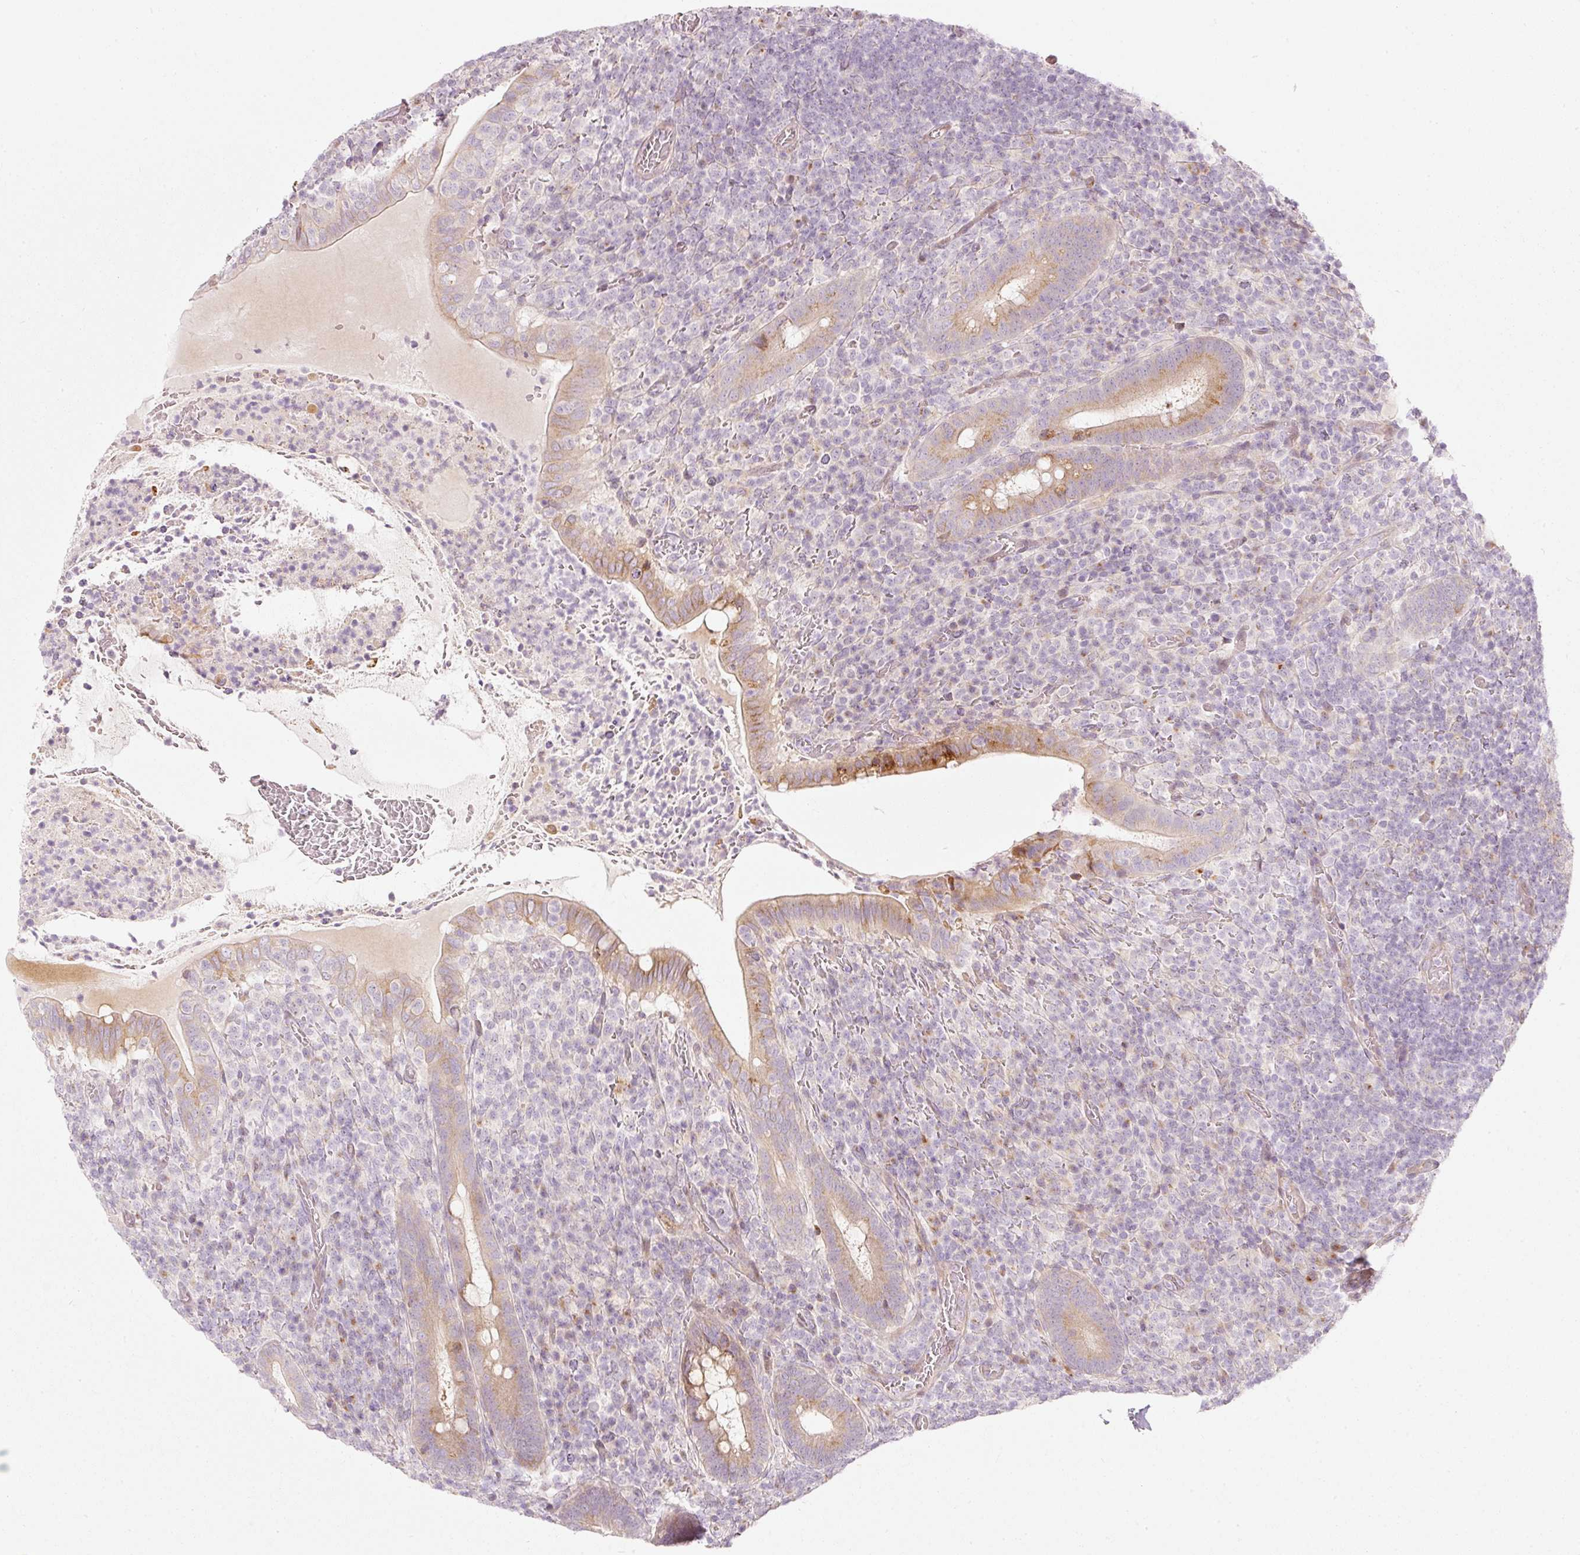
{"staining": {"intensity": "strong", "quantity": "25%-75%", "location": "cytoplasmic/membranous"}, "tissue": "appendix", "cell_type": "Glandular cells", "image_type": "normal", "snomed": [{"axis": "morphology", "description": "Normal tissue, NOS"}, {"axis": "topography", "description": "Appendix"}], "caption": "Protein staining exhibits strong cytoplasmic/membranous expression in approximately 25%-75% of glandular cells in benign appendix. (DAB (3,3'-diaminobenzidine) = brown stain, brightfield microscopy at high magnification).", "gene": "SLC20A1", "patient": {"sex": "female", "age": 43}}